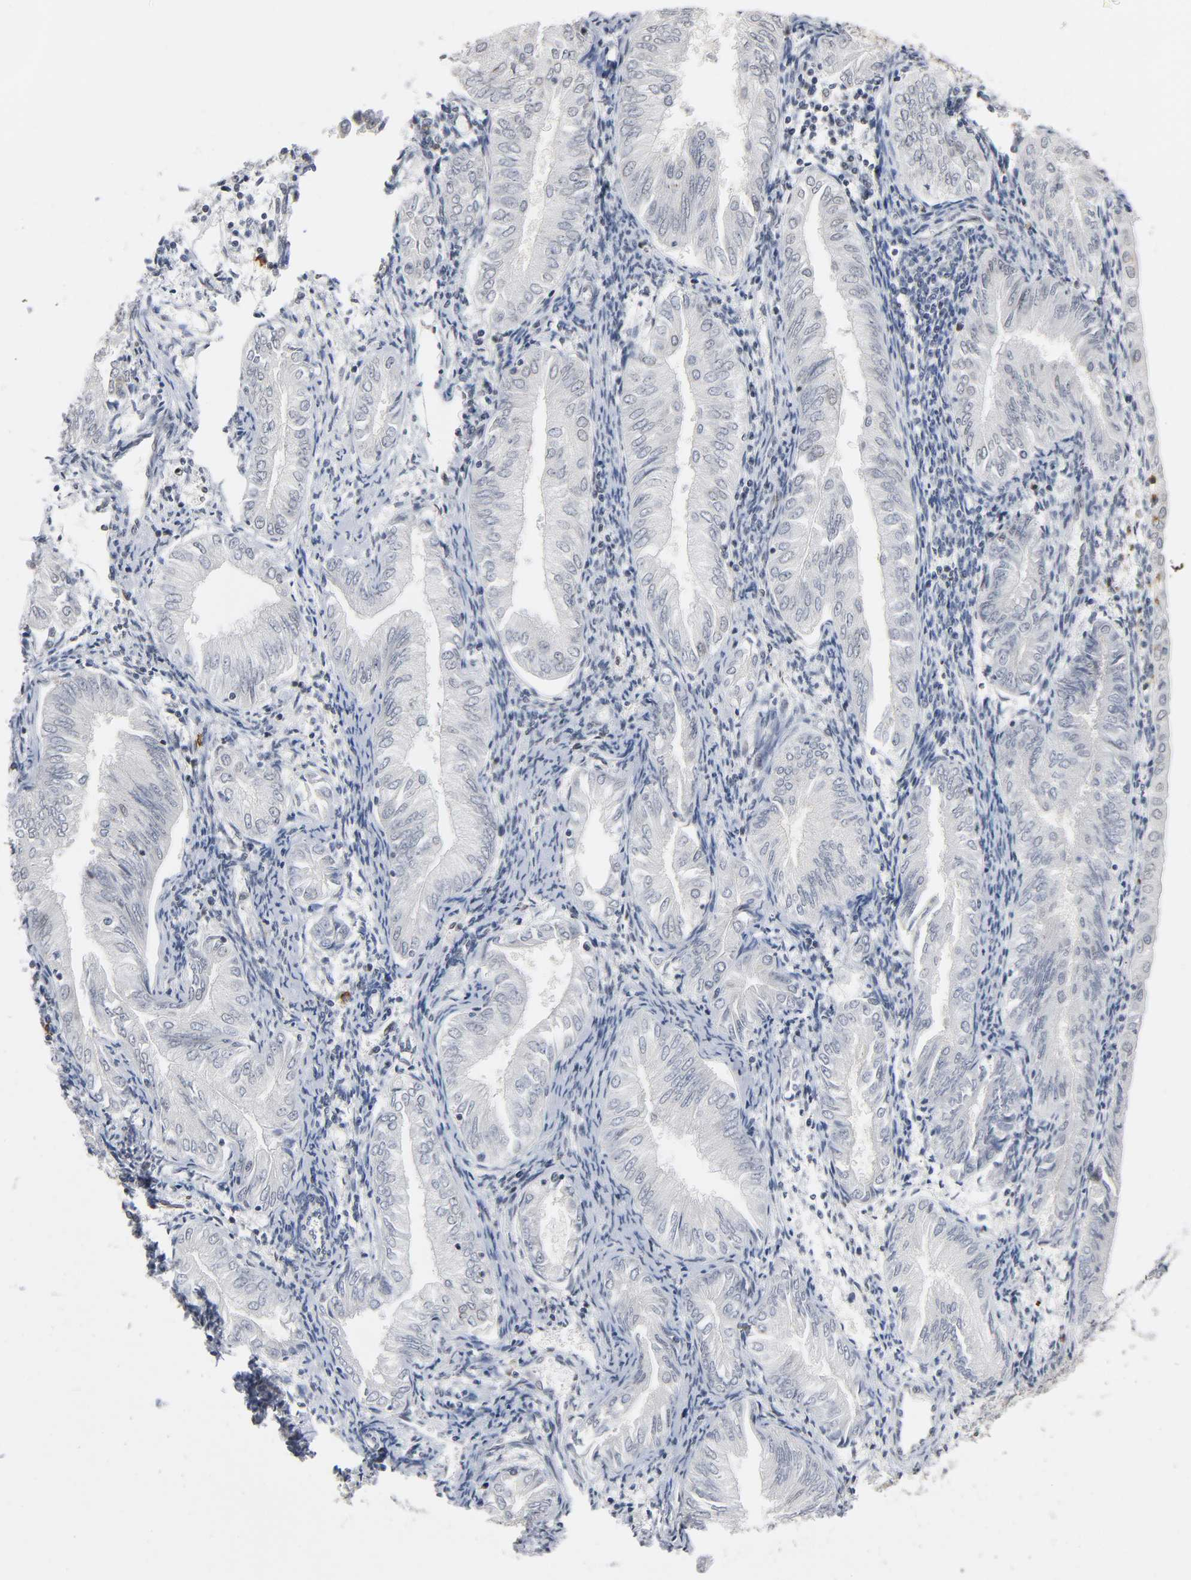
{"staining": {"intensity": "weak", "quantity": "<25%", "location": "nuclear"}, "tissue": "endometrial cancer", "cell_type": "Tumor cells", "image_type": "cancer", "snomed": [{"axis": "morphology", "description": "Adenocarcinoma, NOS"}, {"axis": "topography", "description": "Endometrium"}], "caption": "Micrograph shows no significant protein staining in tumor cells of endometrial cancer.", "gene": "SUMO1", "patient": {"sex": "female", "age": 53}}